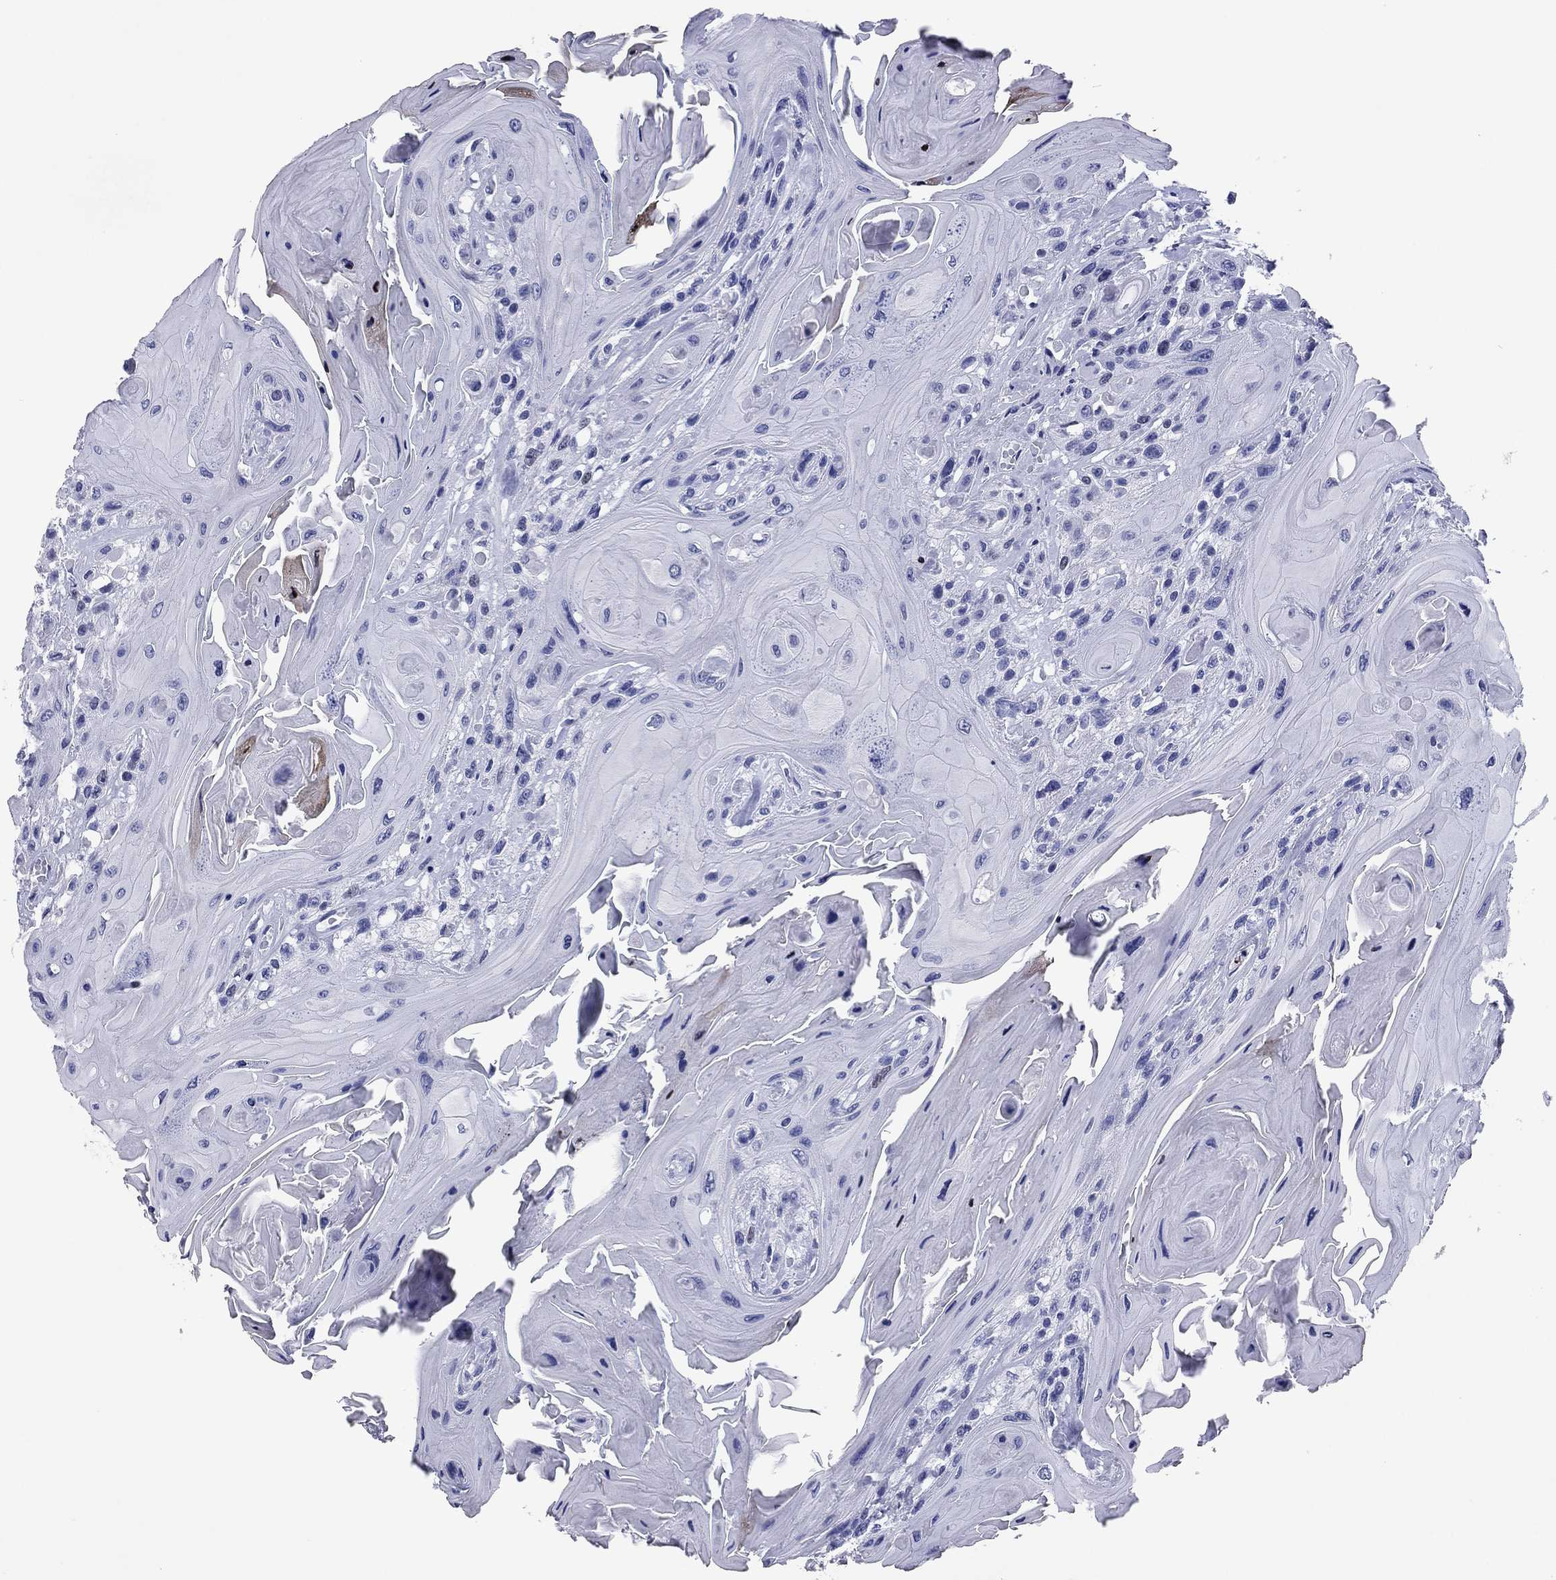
{"staining": {"intensity": "negative", "quantity": "none", "location": "none"}, "tissue": "head and neck cancer", "cell_type": "Tumor cells", "image_type": "cancer", "snomed": [{"axis": "morphology", "description": "Squamous cell carcinoma, NOS"}, {"axis": "topography", "description": "Head-Neck"}], "caption": "An immunohistochemistry micrograph of head and neck squamous cell carcinoma is shown. There is no staining in tumor cells of head and neck squamous cell carcinoma.", "gene": "GZMK", "patient": {"sex": "female", "age": 59}}